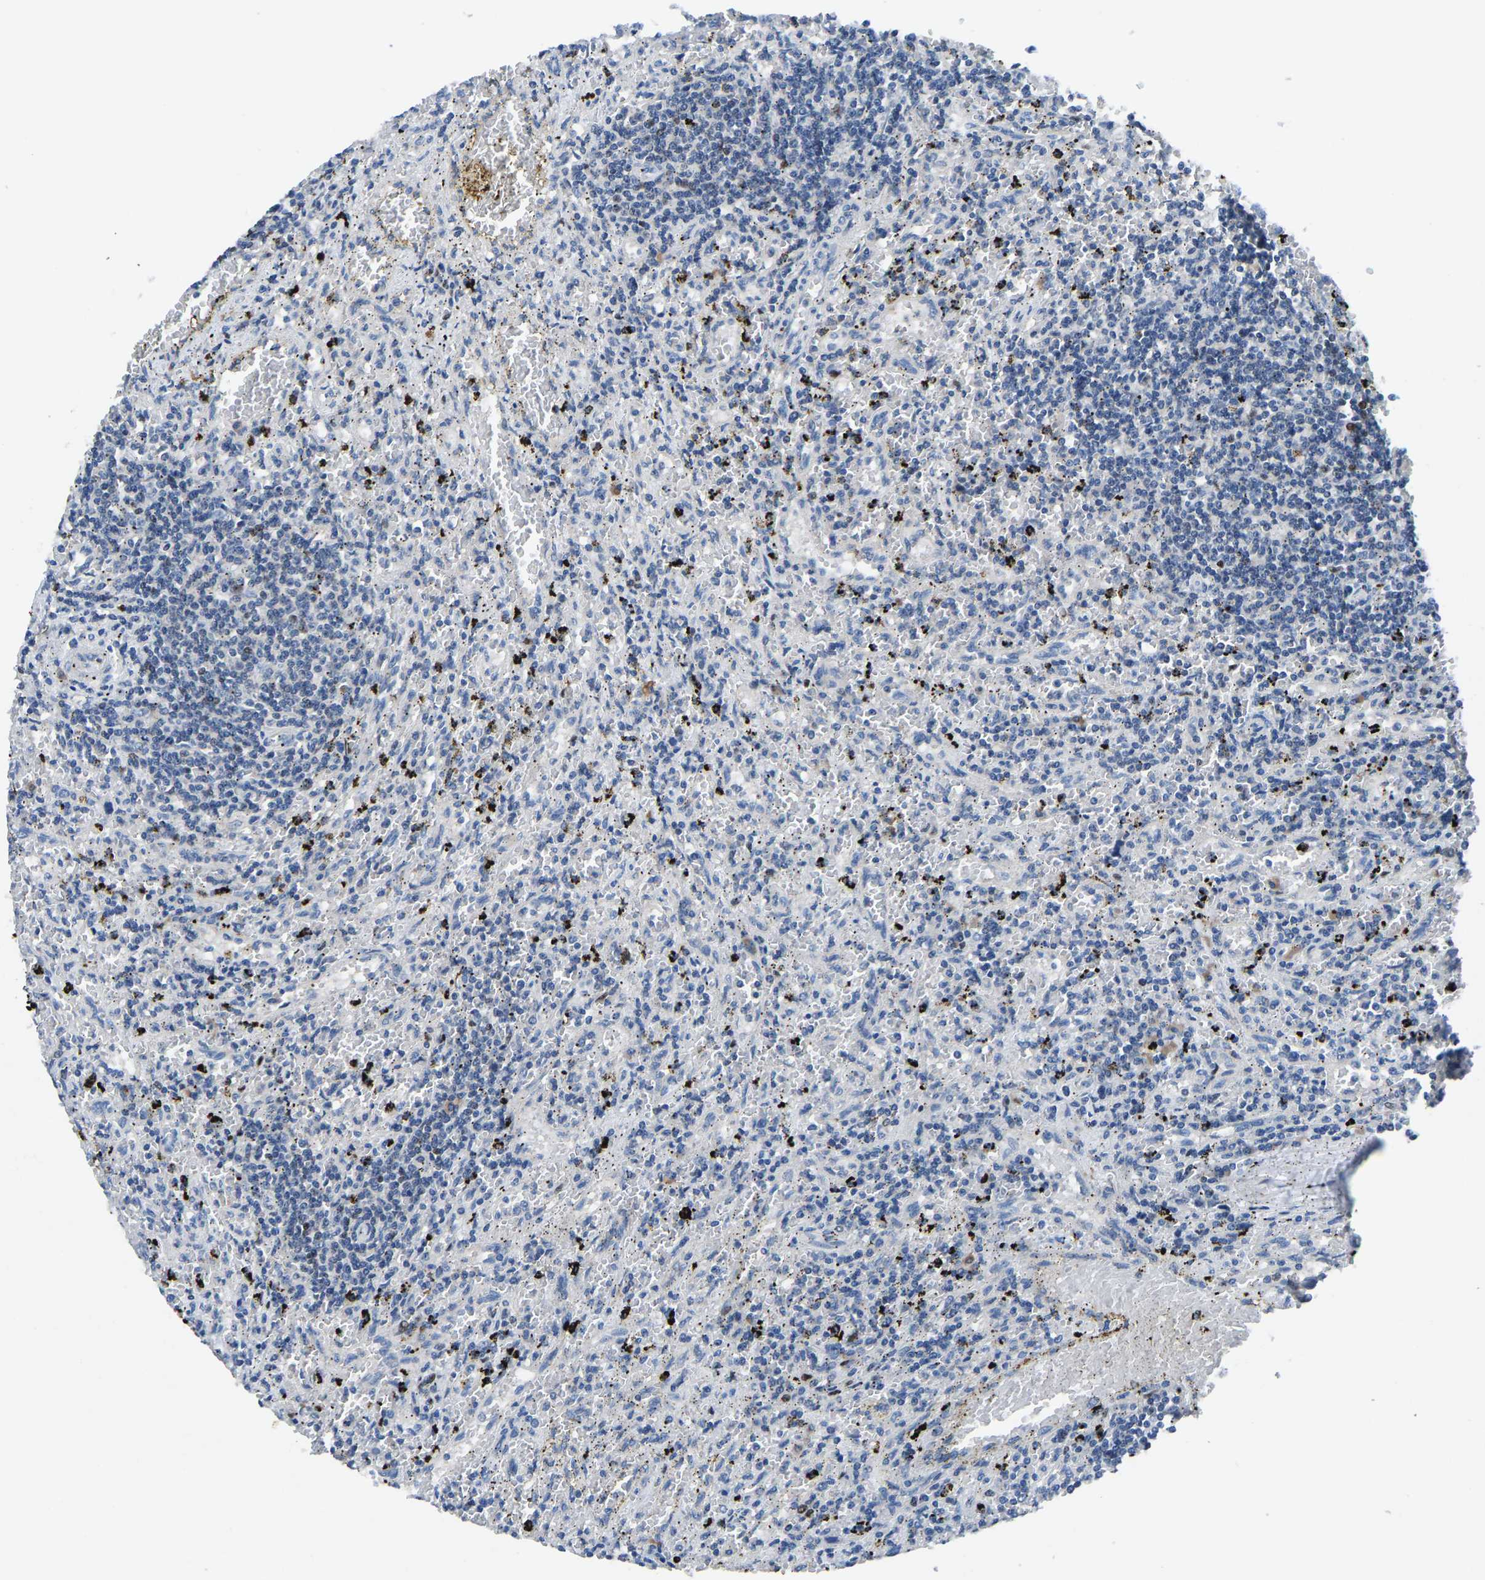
{"staining": {"intensity": "negative", "quantity": "none", "location": "none"}, "tissue": "lymphoma", "cell_type": "Tumor cells", "image_type": "cancer", "snomed": [{"axis": "morphology", "description": "Malignant lymphoma, non-Hodgkin's type, Low grade"}, {"axis": "topography", "description": "Spleen"}], "caption": "Immunohistochemical staining of human malignant lymphoma, non-Hodgkin's type (low-grade) shows no significant staining in tumor cells.", "gene": "EGR1", "patient": {"sex": "male", "age": 76}}